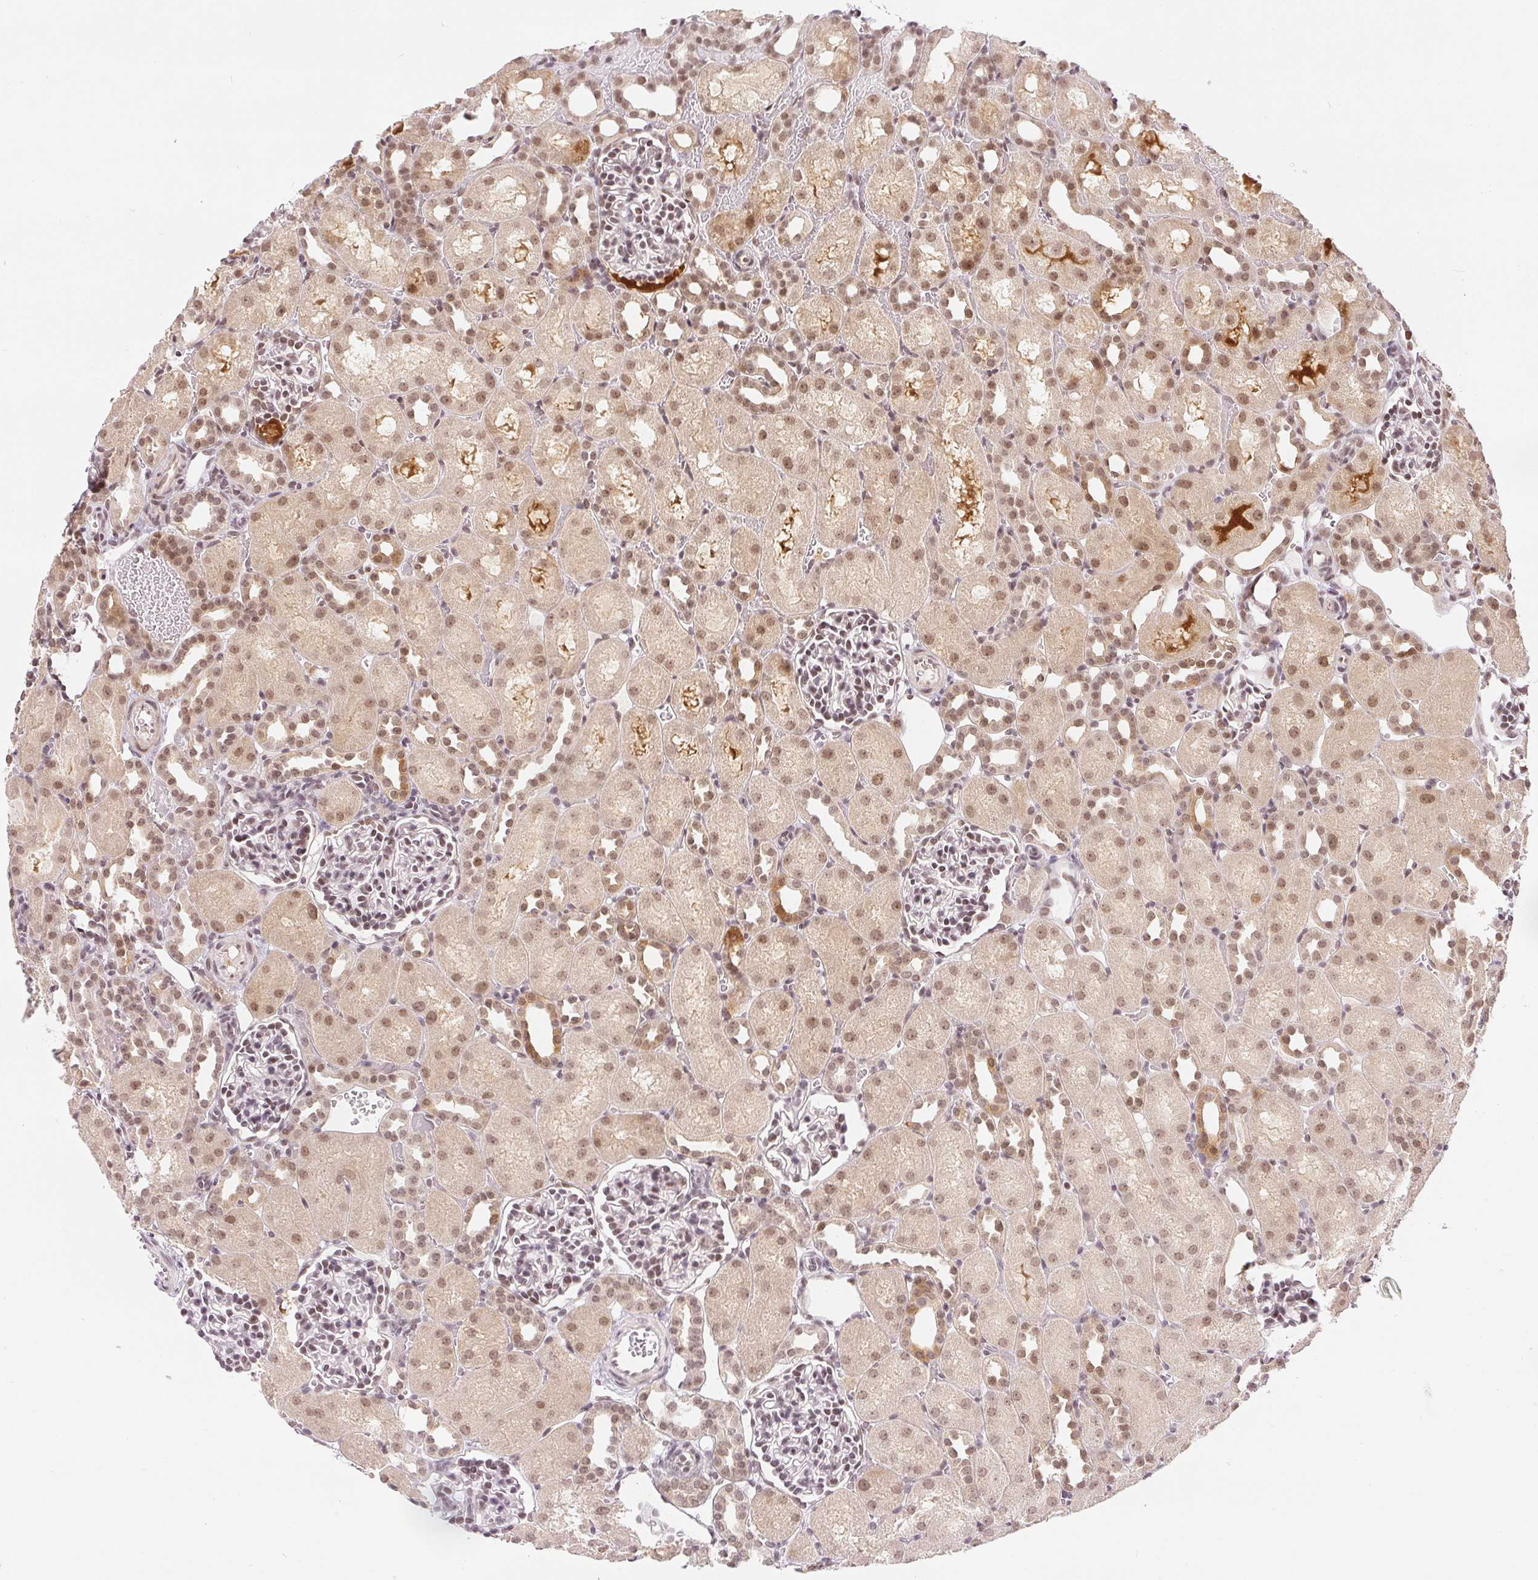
{"staining": {"intensity": "moderate", "quantity": "25%-75%", "location": "nuclear"}, "tissue": "kidney", "cell_type": "Cells in glomeruli", "image_type": "normal", "snomed": [{"axis": "morphology", "description": "Normal tissue, NOS"}, {"axis": "topography", "description": "Kidney"}], "caption": "Unremarkable kidney displays moderate nuclear staining in approximately 25%-75% of cells in glomeruli Immunohistochemistry (ihc) stains the protein in brown and the nuclei are stained blue..", "gene": "DEK", "patient": {"sex": "male", "age": 1}}